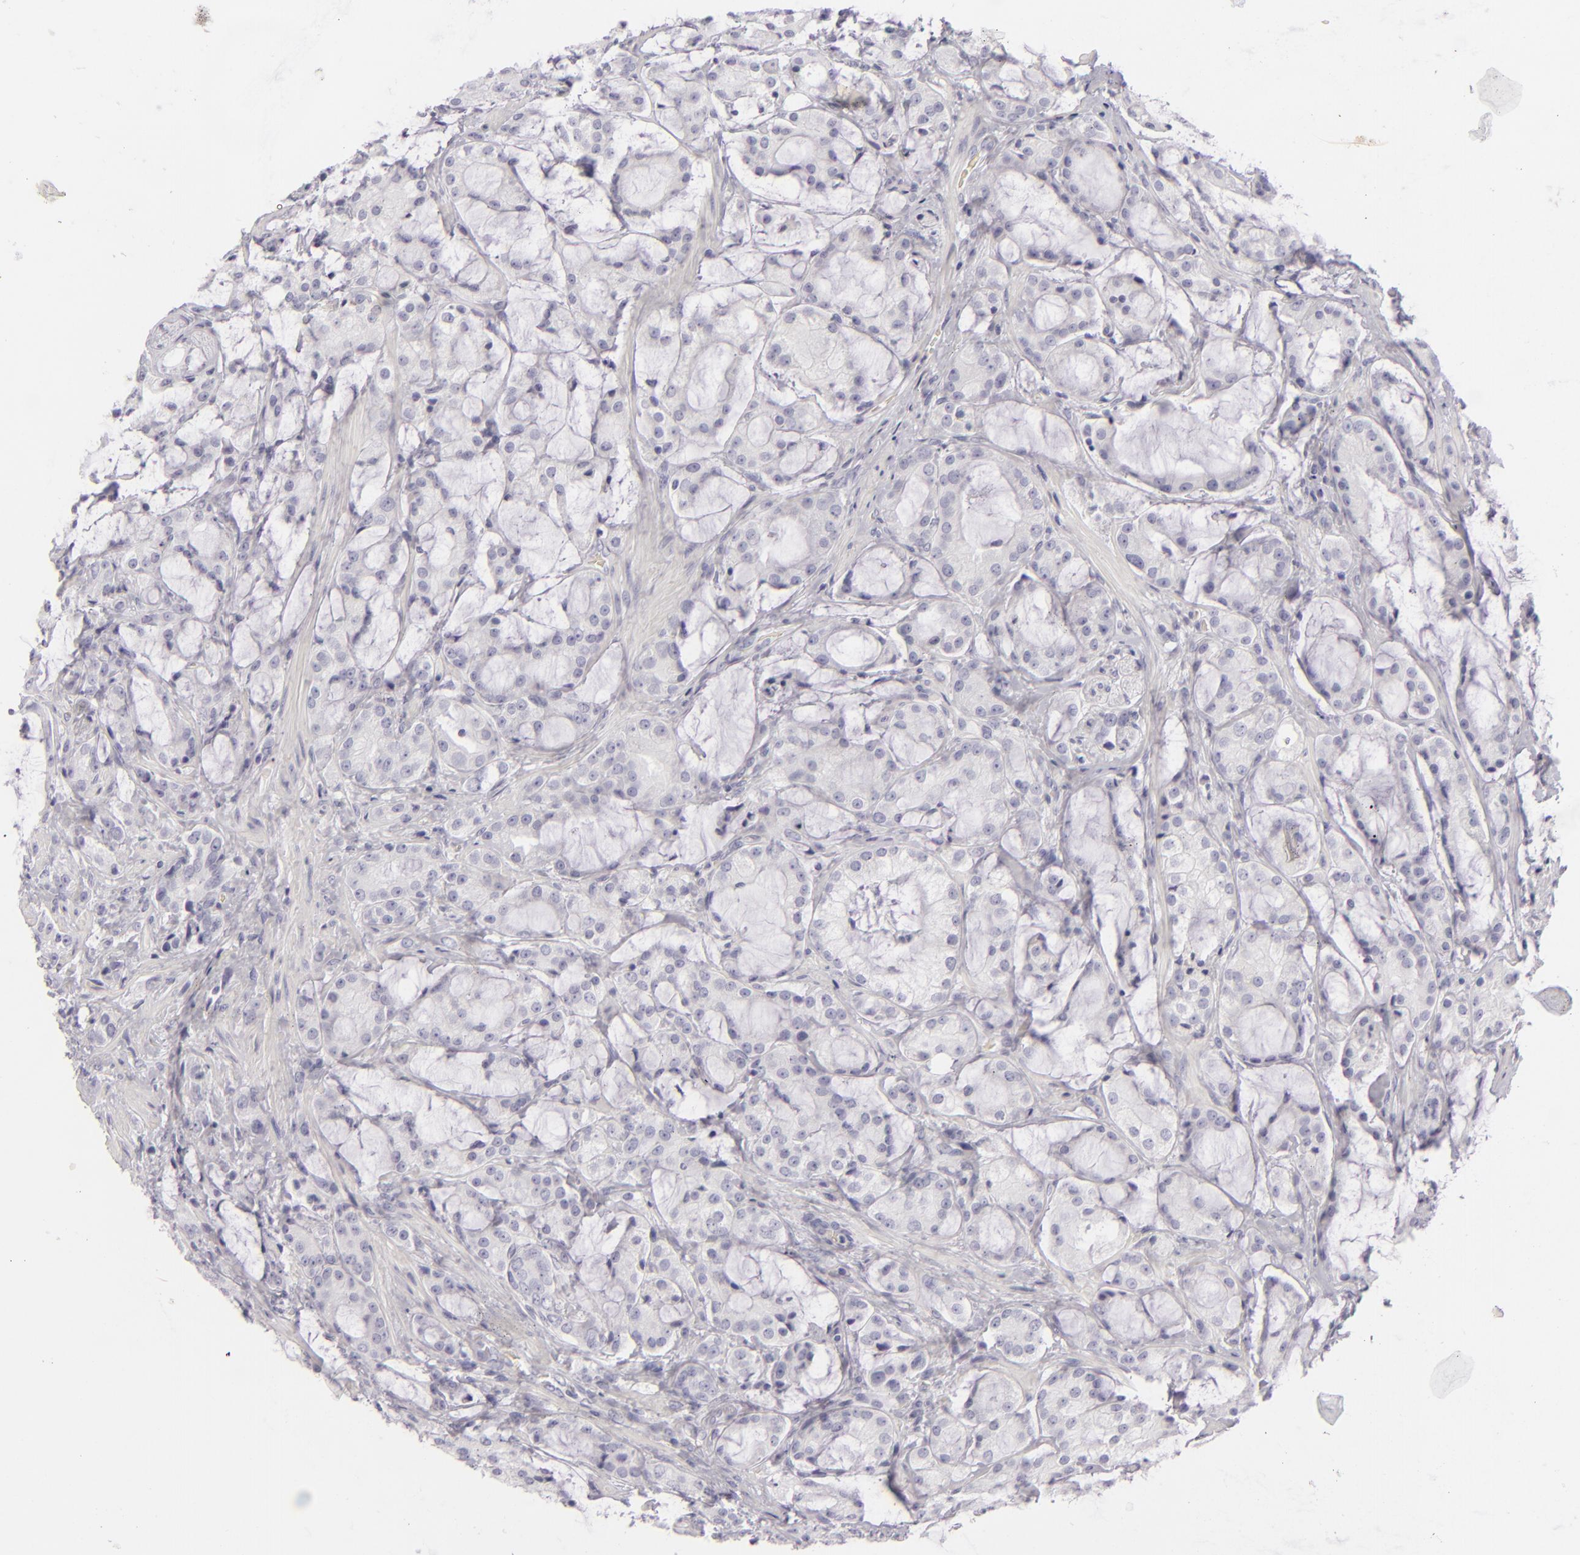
{"staining": {"intensity": "negative", "quantity": "none", "location": "none"}, "tissue": "prostate cancer", "cell_type": "Tumor cells", "image_type": "cancer", "snomed": [{"axis": "morphology", "description": "Adenocarcinoma, Medium grade"}, {"axis": "topography", "description": "Prostate"}], "caption": "This is an immunohistochemistry photomicrograph of human medium-grade adenocarcinoma (prostate). There is no expression in tumor cells.", "gene": "CDX2", "patient": {"sex": "male", "age": 70}}